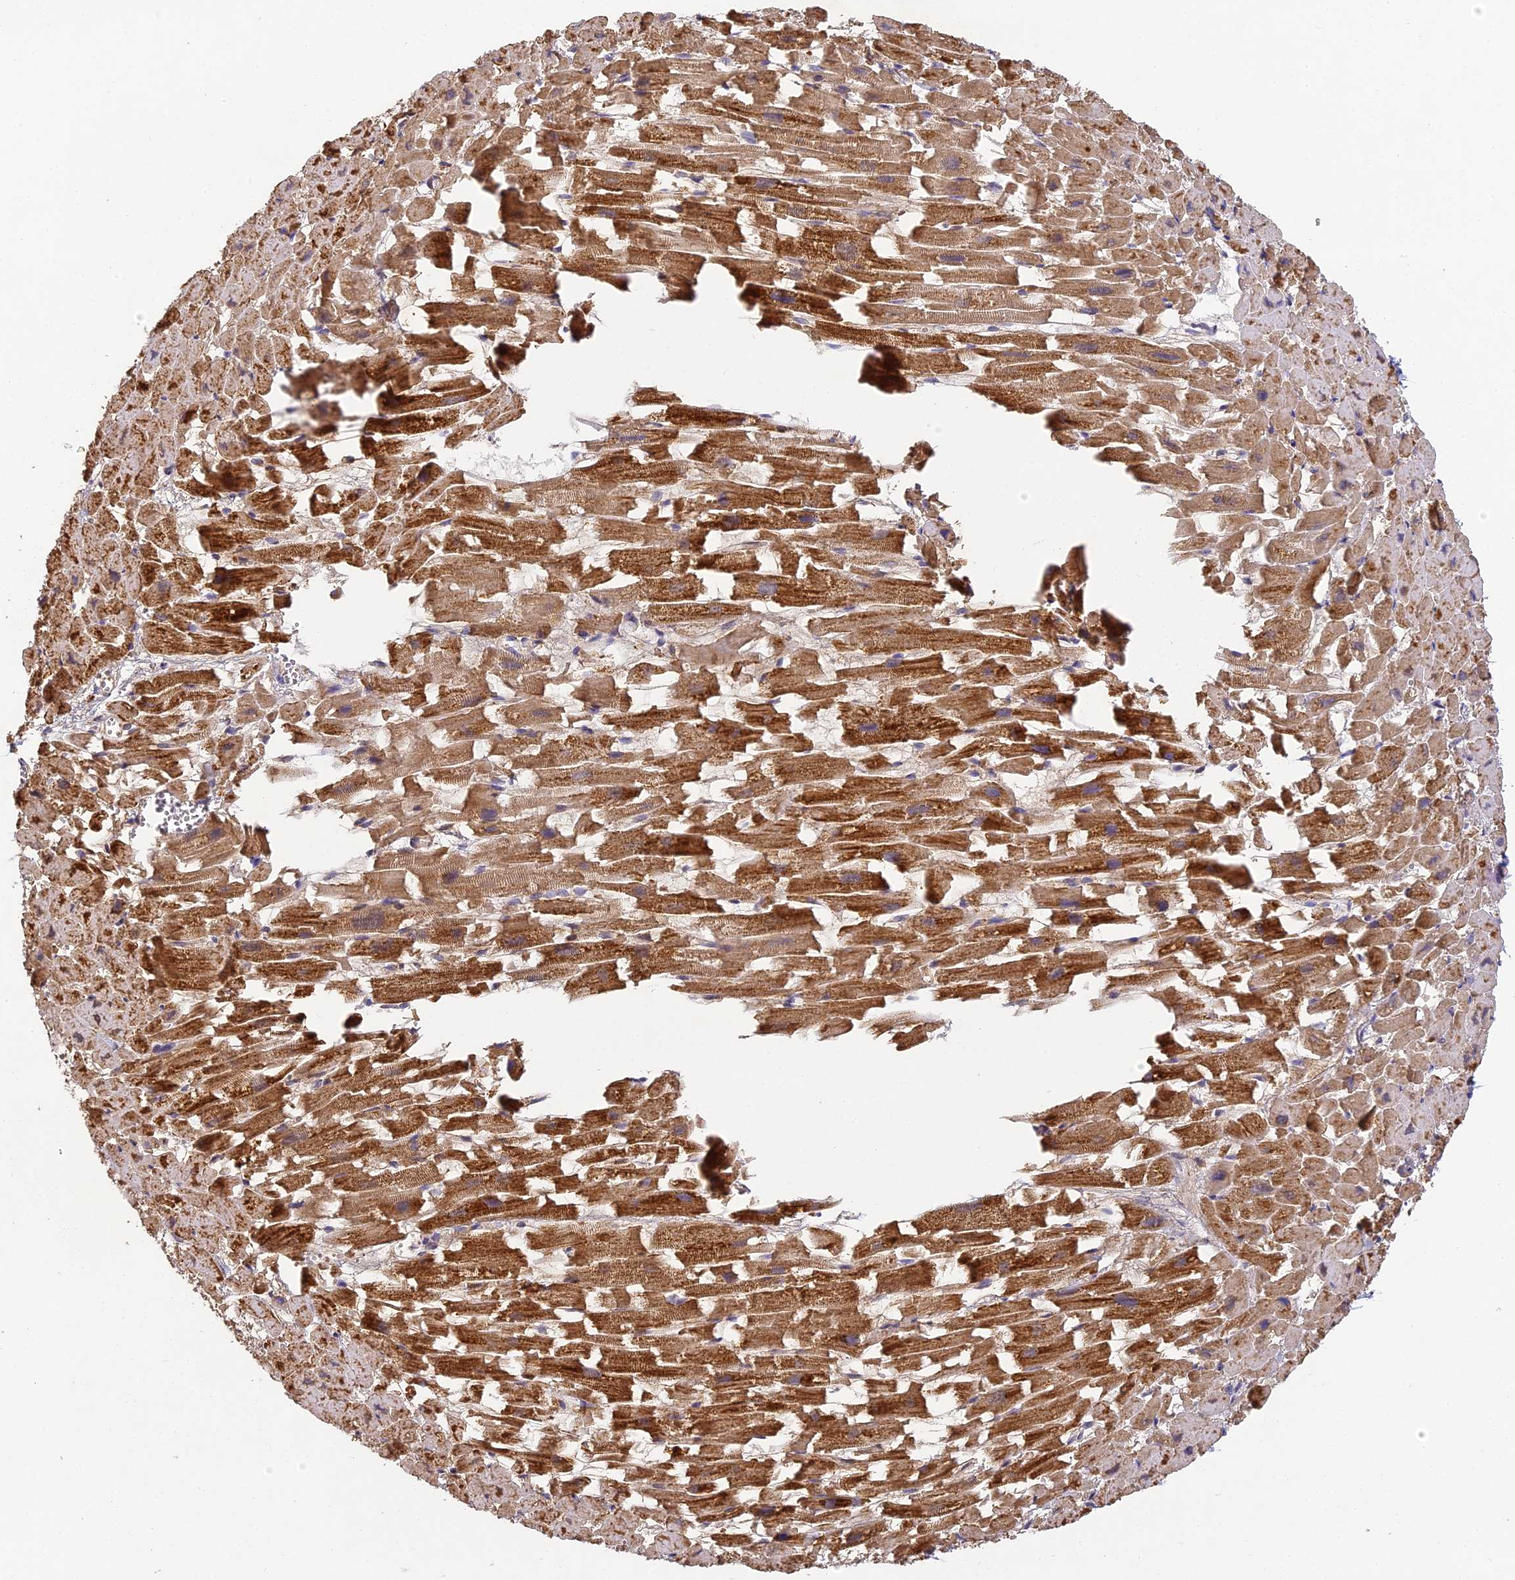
{"staining": {"intensity": "strong", "quantity": ">75%", "location": "cytoplasmic/membranous"}, "tissue": "heart muscle", "cell_type": "Cardiomyocytes", "image_type": "normal", "snomed": [{"axis": "morphology", "description": "Normal tissue, NOS"}, {"axis": "topography", "description": "Heart"}], "caption": "Cardiomyocytes exhibit high levels of strong cytoplasmic/membranous positivity in about >75% of cells in benign heart muscle.", "gene": "DNAAF10", "patient": {"sex": "female", "age": 64}}